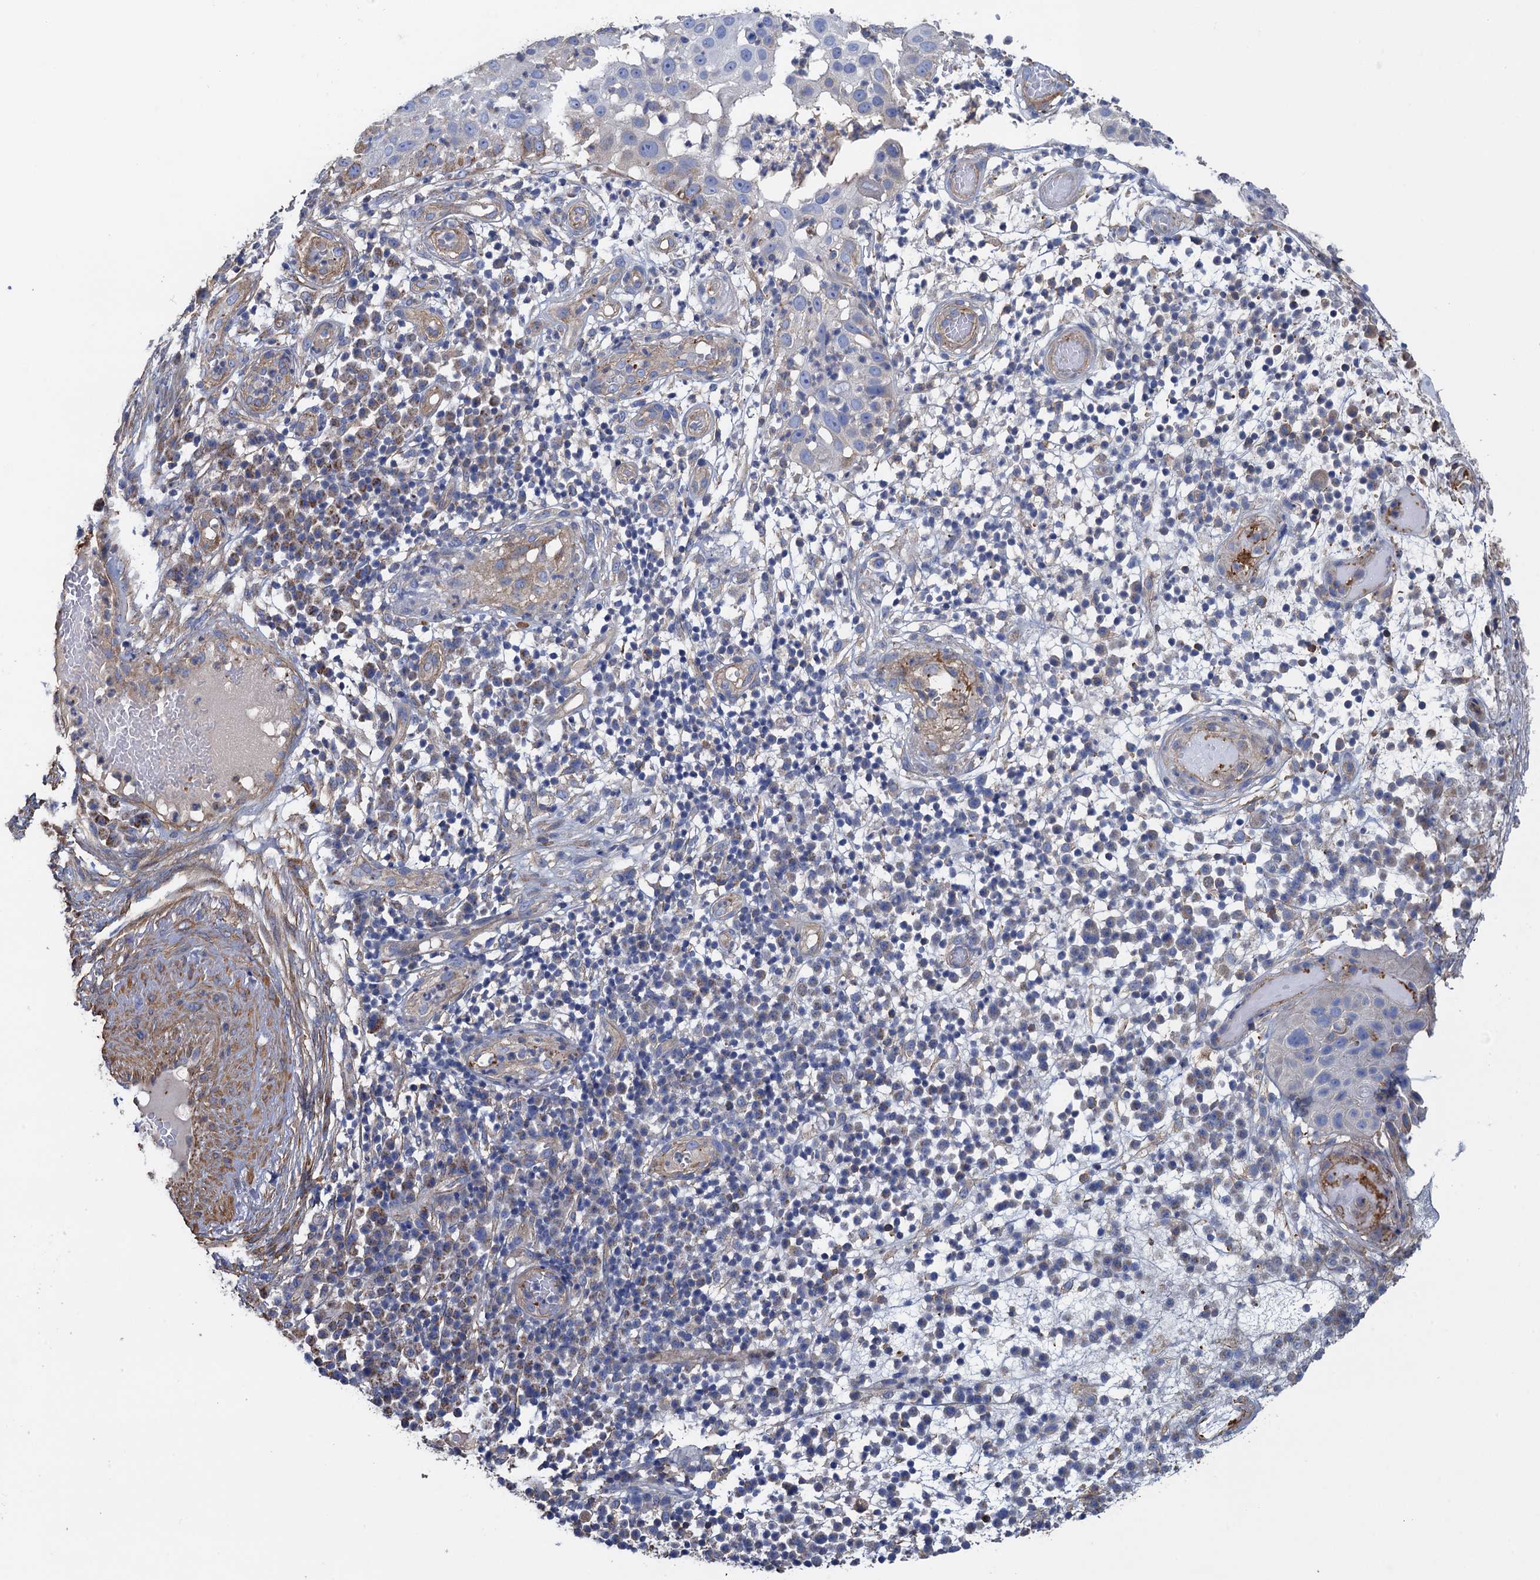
{"staining": {"intensity": "moderate", "quantity": "<25%", "location": "cytoplasmic/membranous"}, "tissue": "skin cancer", "cell_type": "Tumor cells", "image_type": "cancer", "snomed": [{"axis": "morphology", "description": "Squamous cell carcinoma, NOS"}, {"axis": "topography", "description": "Skin"}], "caption": "IHC (DAB) staining of human squamous cell carcinoma (skin) reveals moderate cytoplasmic/membranous protein staining in about <25% of tumor cells.", "gene": "GCSH", "patient": {"sex": "female", "age": 44}}